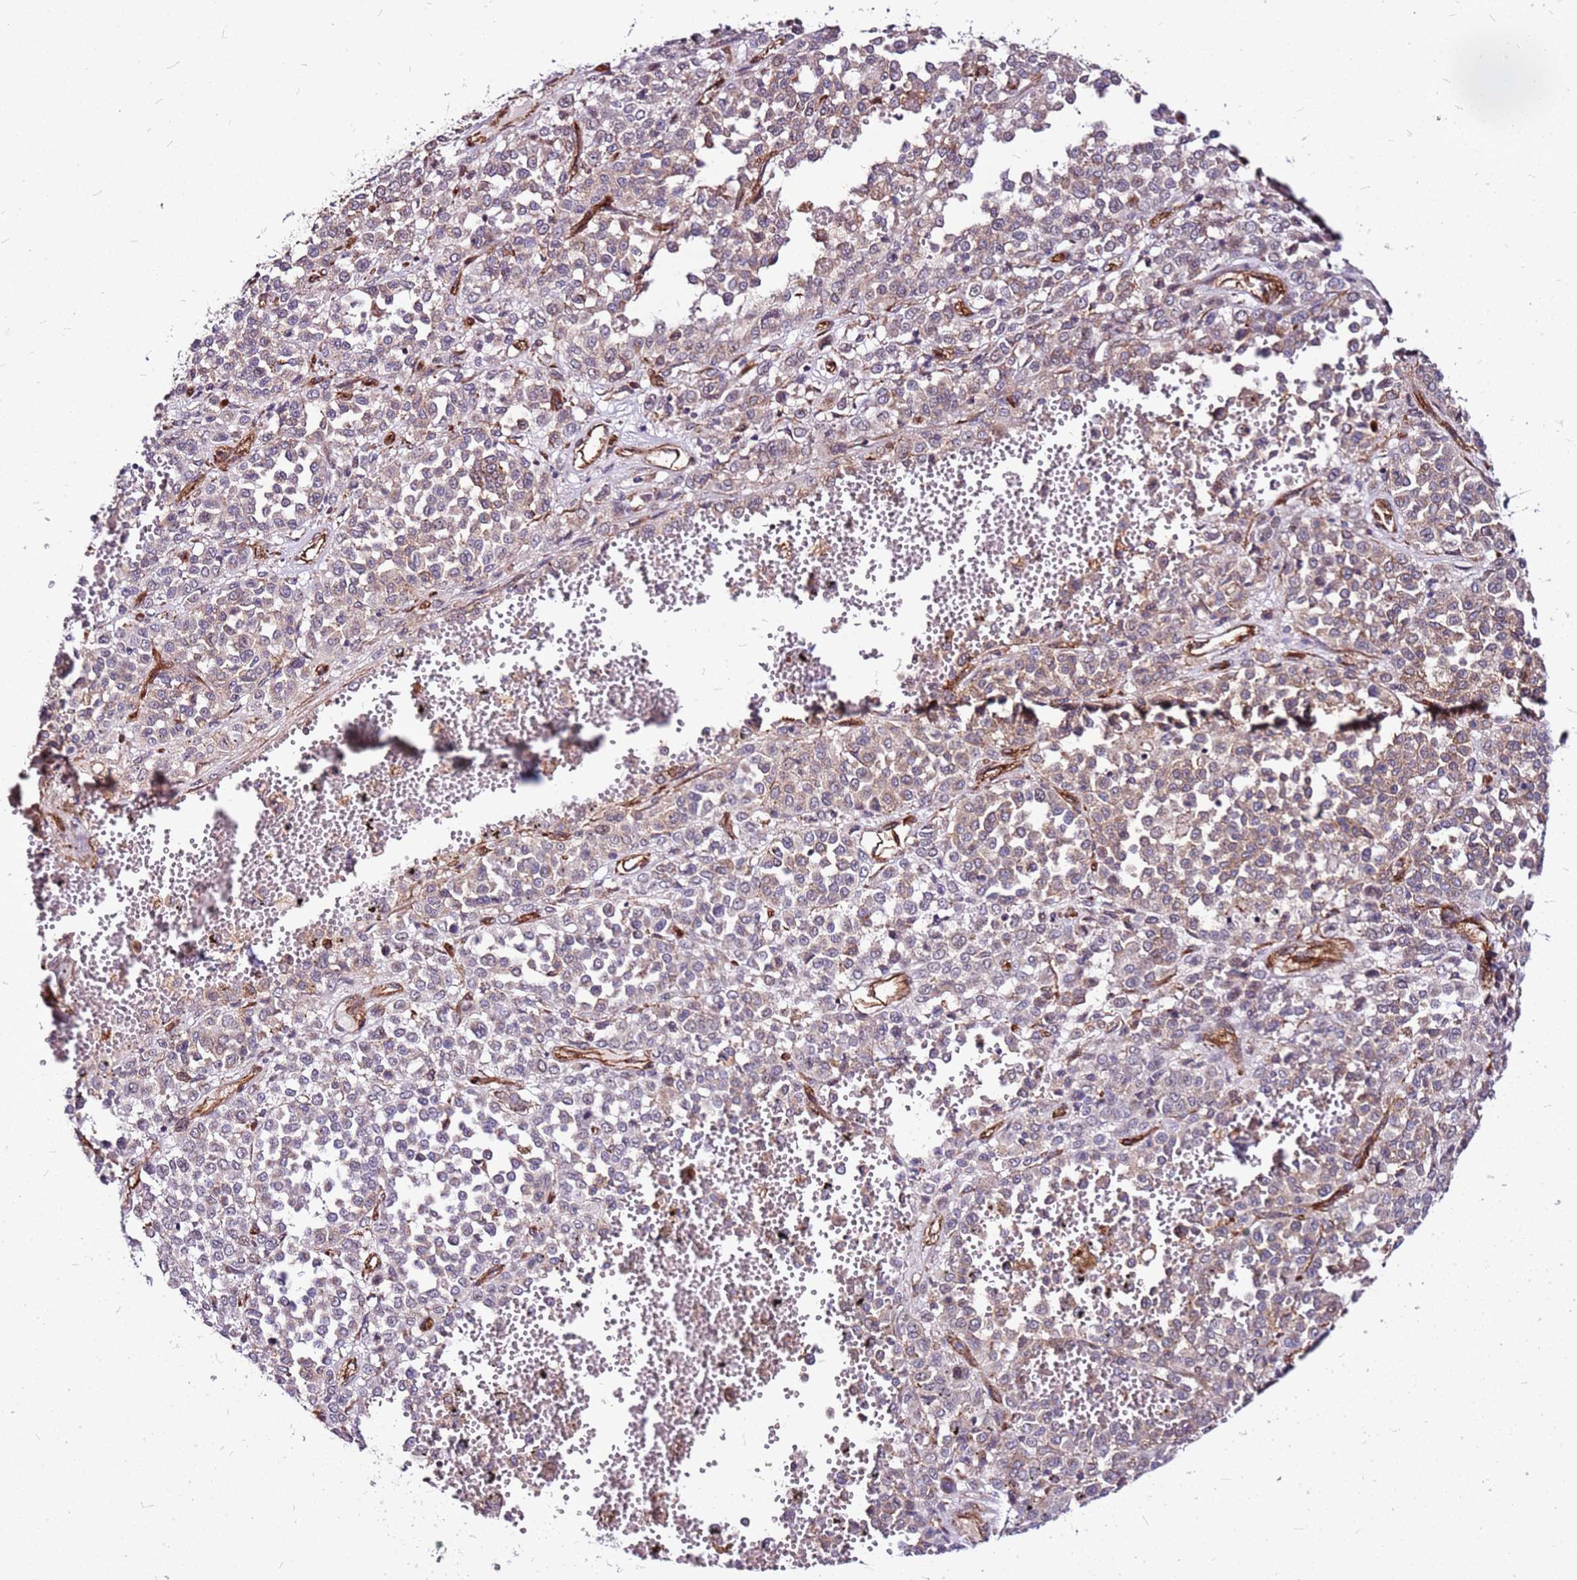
{"staining": {"intensity": "weak", "quantity": "25%-75%", "location": "cytoplasmic/membranous"}, "tissue": "melanoma", "cell_type": "Tumor cells", "image_type": "cancer", "snomed": [{"axis": "morphology", "description": "Malignant melanoma, Metastatic site"}, {"axis": "topography", "description": "Pancreas"}], "caption": "A photomicrograph of melanoma stained for a protein demonstrates weak cytoplasmic/membranous brown staining in tumor cells.", "gene": "TOPAZ1", "patient": {"sex": "female", "age": 30}}